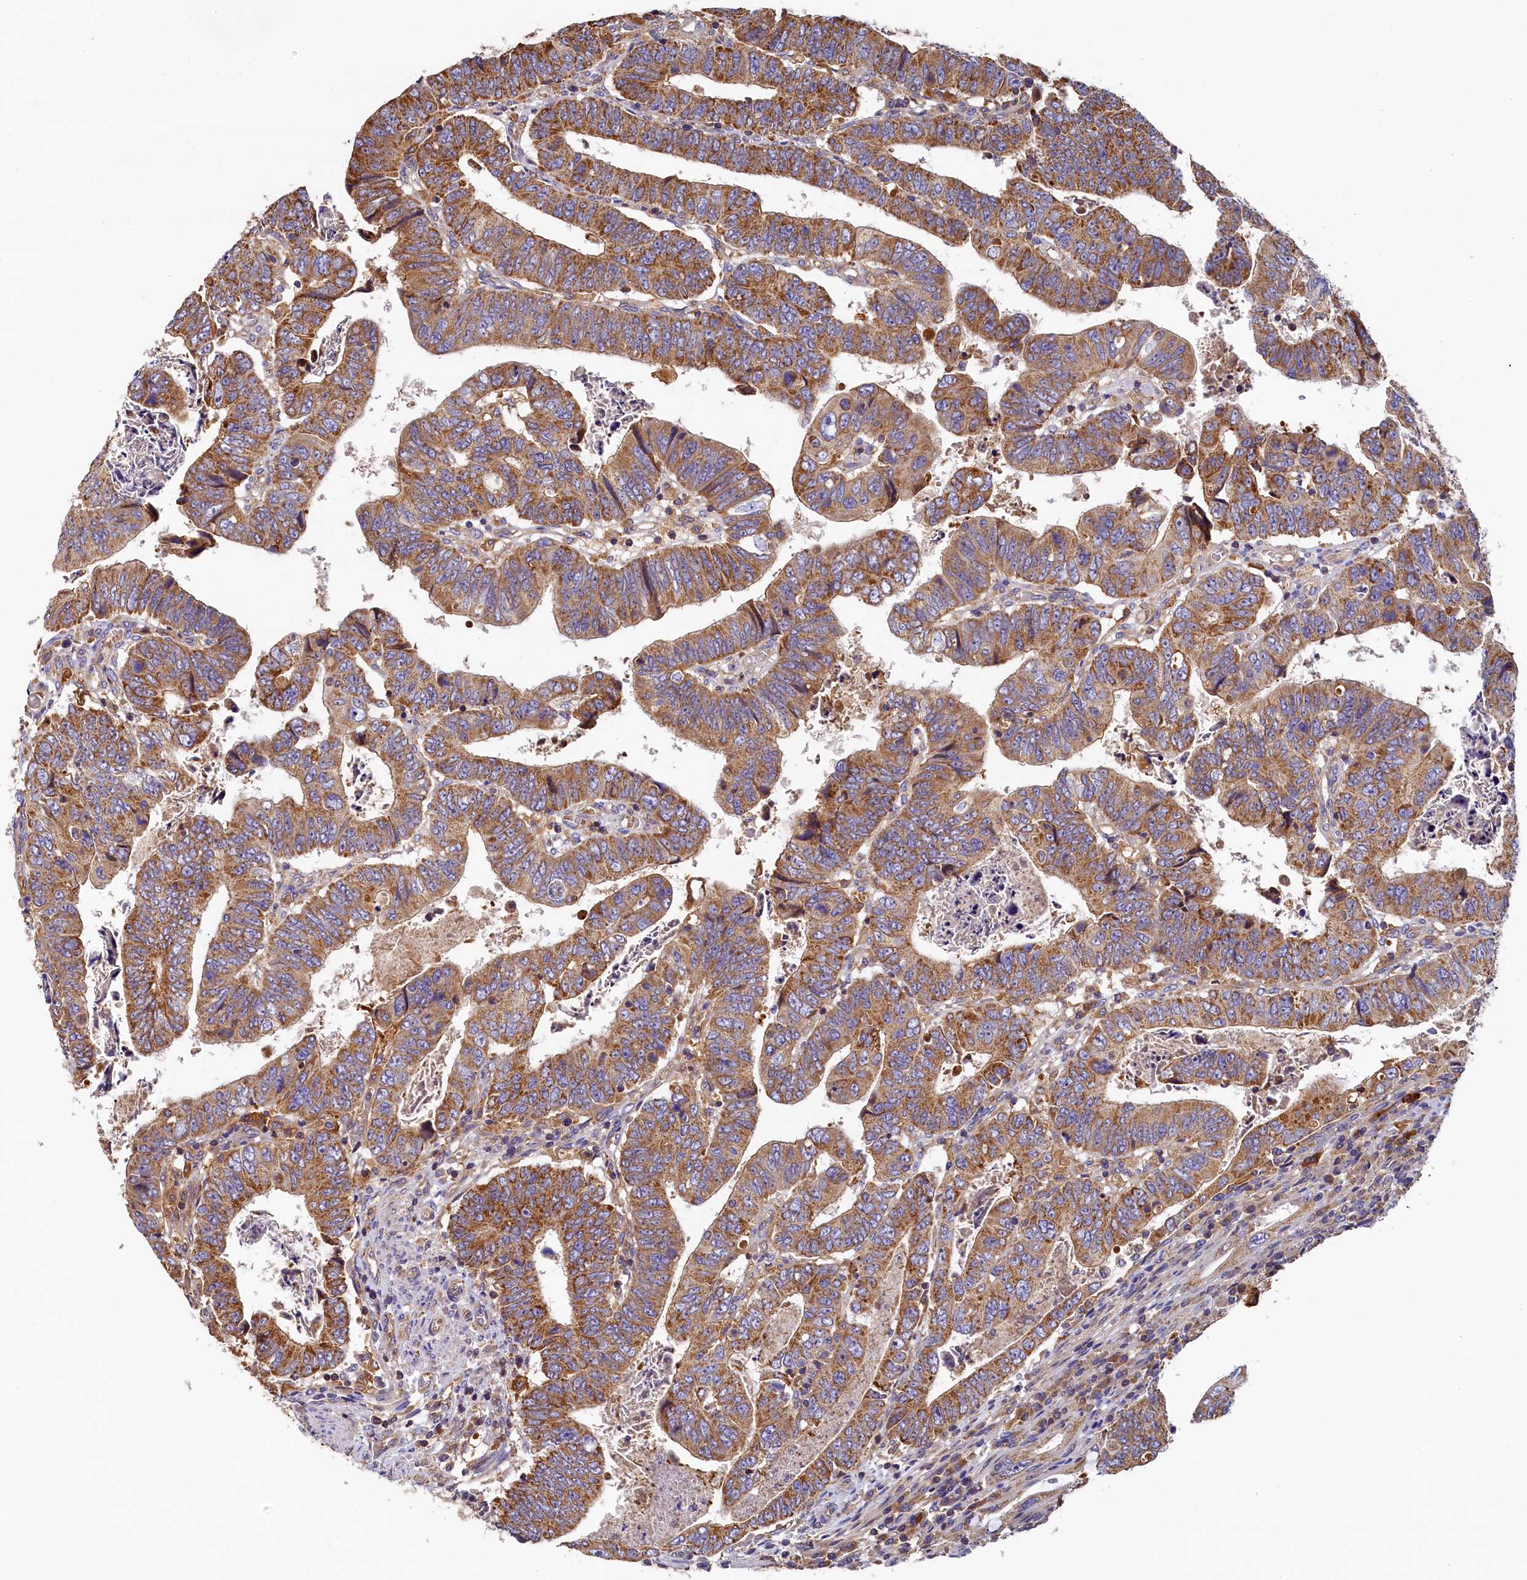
{"staining": {"intensity": "moderate", "quantity": ">75%", "location": "cytoplasmic/membranous"}, "tissue": "colorectal cancer", "cell_type": "Tumor cells", "image_type": "cancer", "snomed": [{"axis": "morphology", "description": "Normal tissue, NOS"}, {"axis": "morphology", "description": "Adenocarcinoma, NOS"}, {"axis": "topography", "description": "Rectum"}], "caption": "The immunohistochemical stain highlights moderate cytoplasmic/membranous staining in tumor cells of adenocarcinoma (colorectal) tissue.", "gene": "SEC31B", "patient": {"sex": "female", "age": 65}}